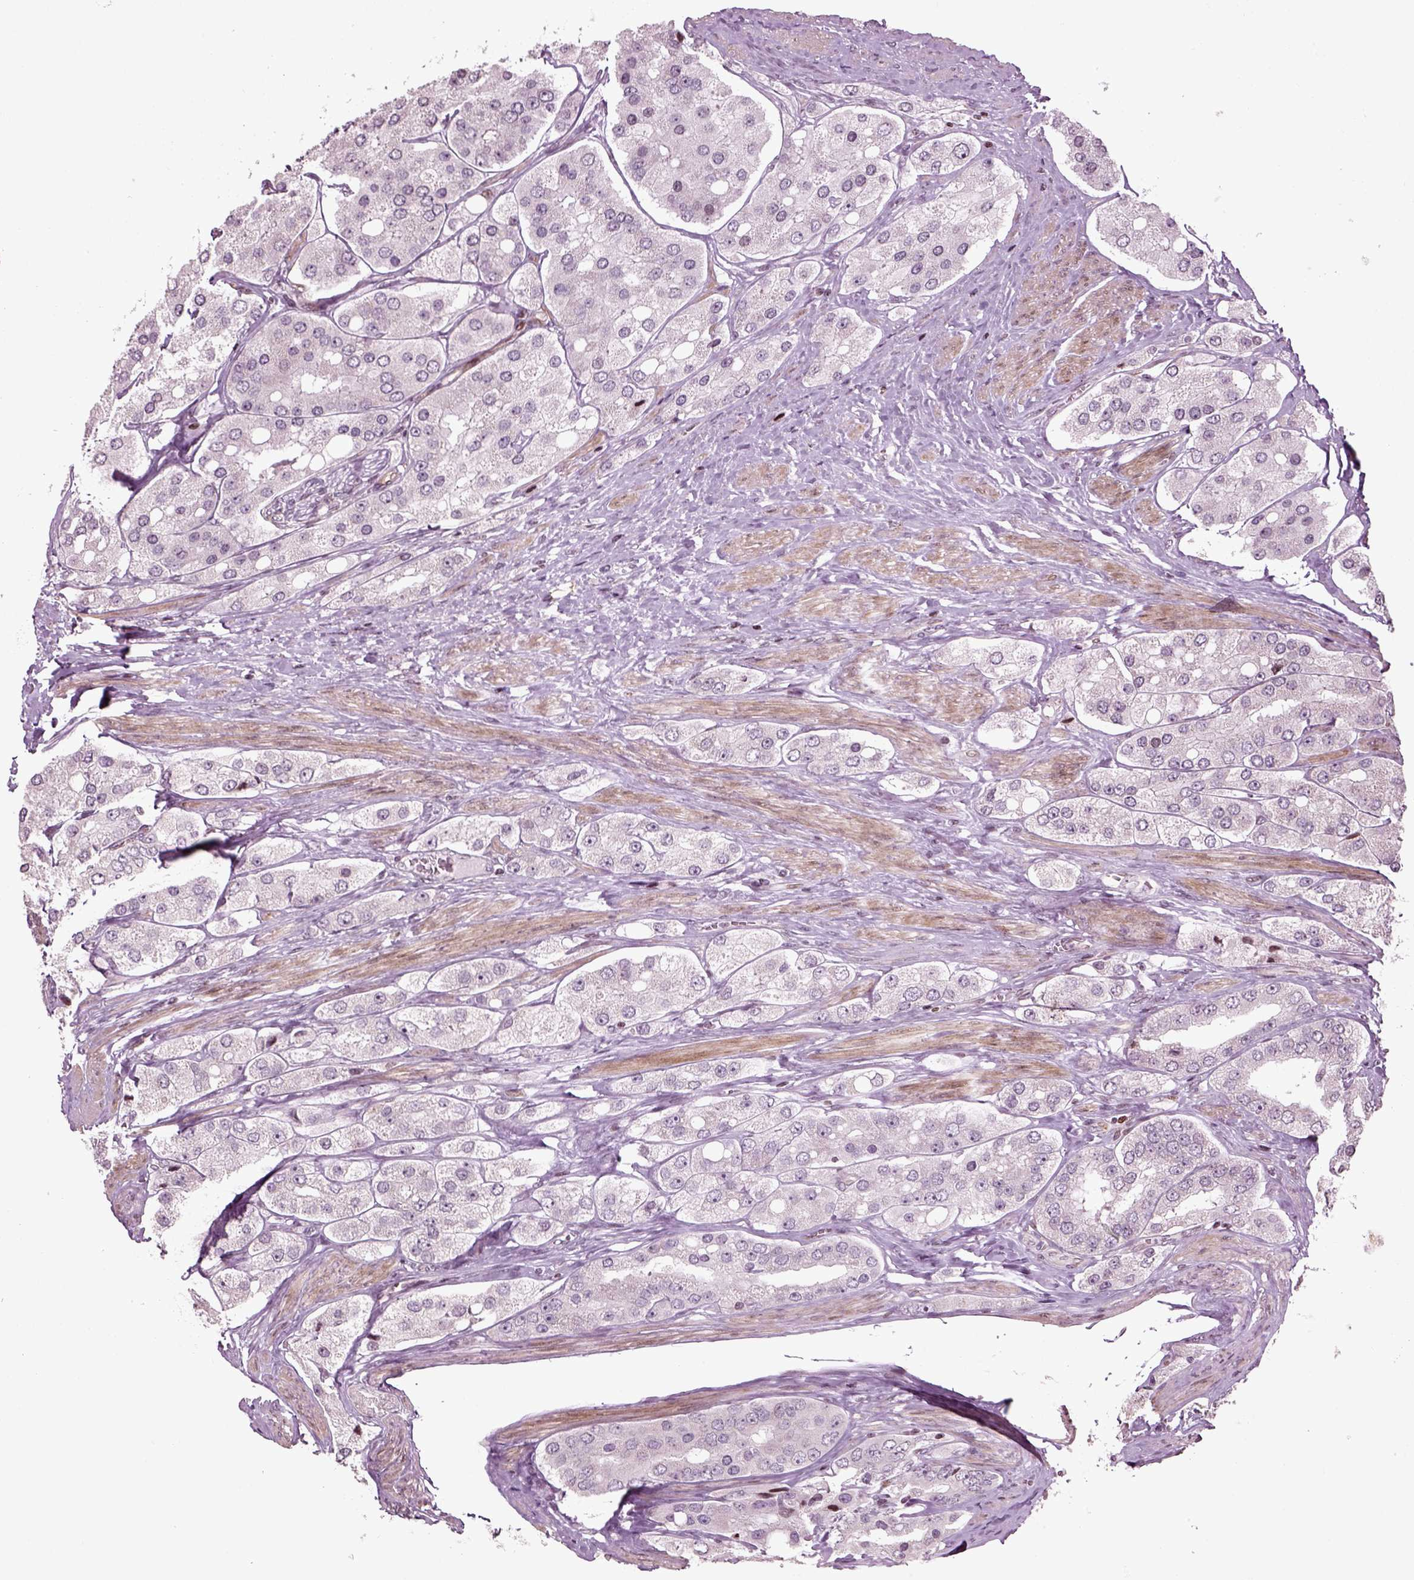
{"staining": {"intensity": "negative", "quantity": "none", "location": "none"}, "tissue": "prostate cancer", "cell_type": "Tumor cells", "image_type": "cancer", "snomed": [{"axis": "morphology", "description": "Adenocarcinoma, Low grade"}, {"axis": "topography", "description": "Prostate"}], "caption": "A photomicrograph of prostate adenocarcinoma (low-grade) stained for a protein shows no brown staining in tumor cells.", "gene": "HEYL", "patient": {"sex": "male", "age": 69}}